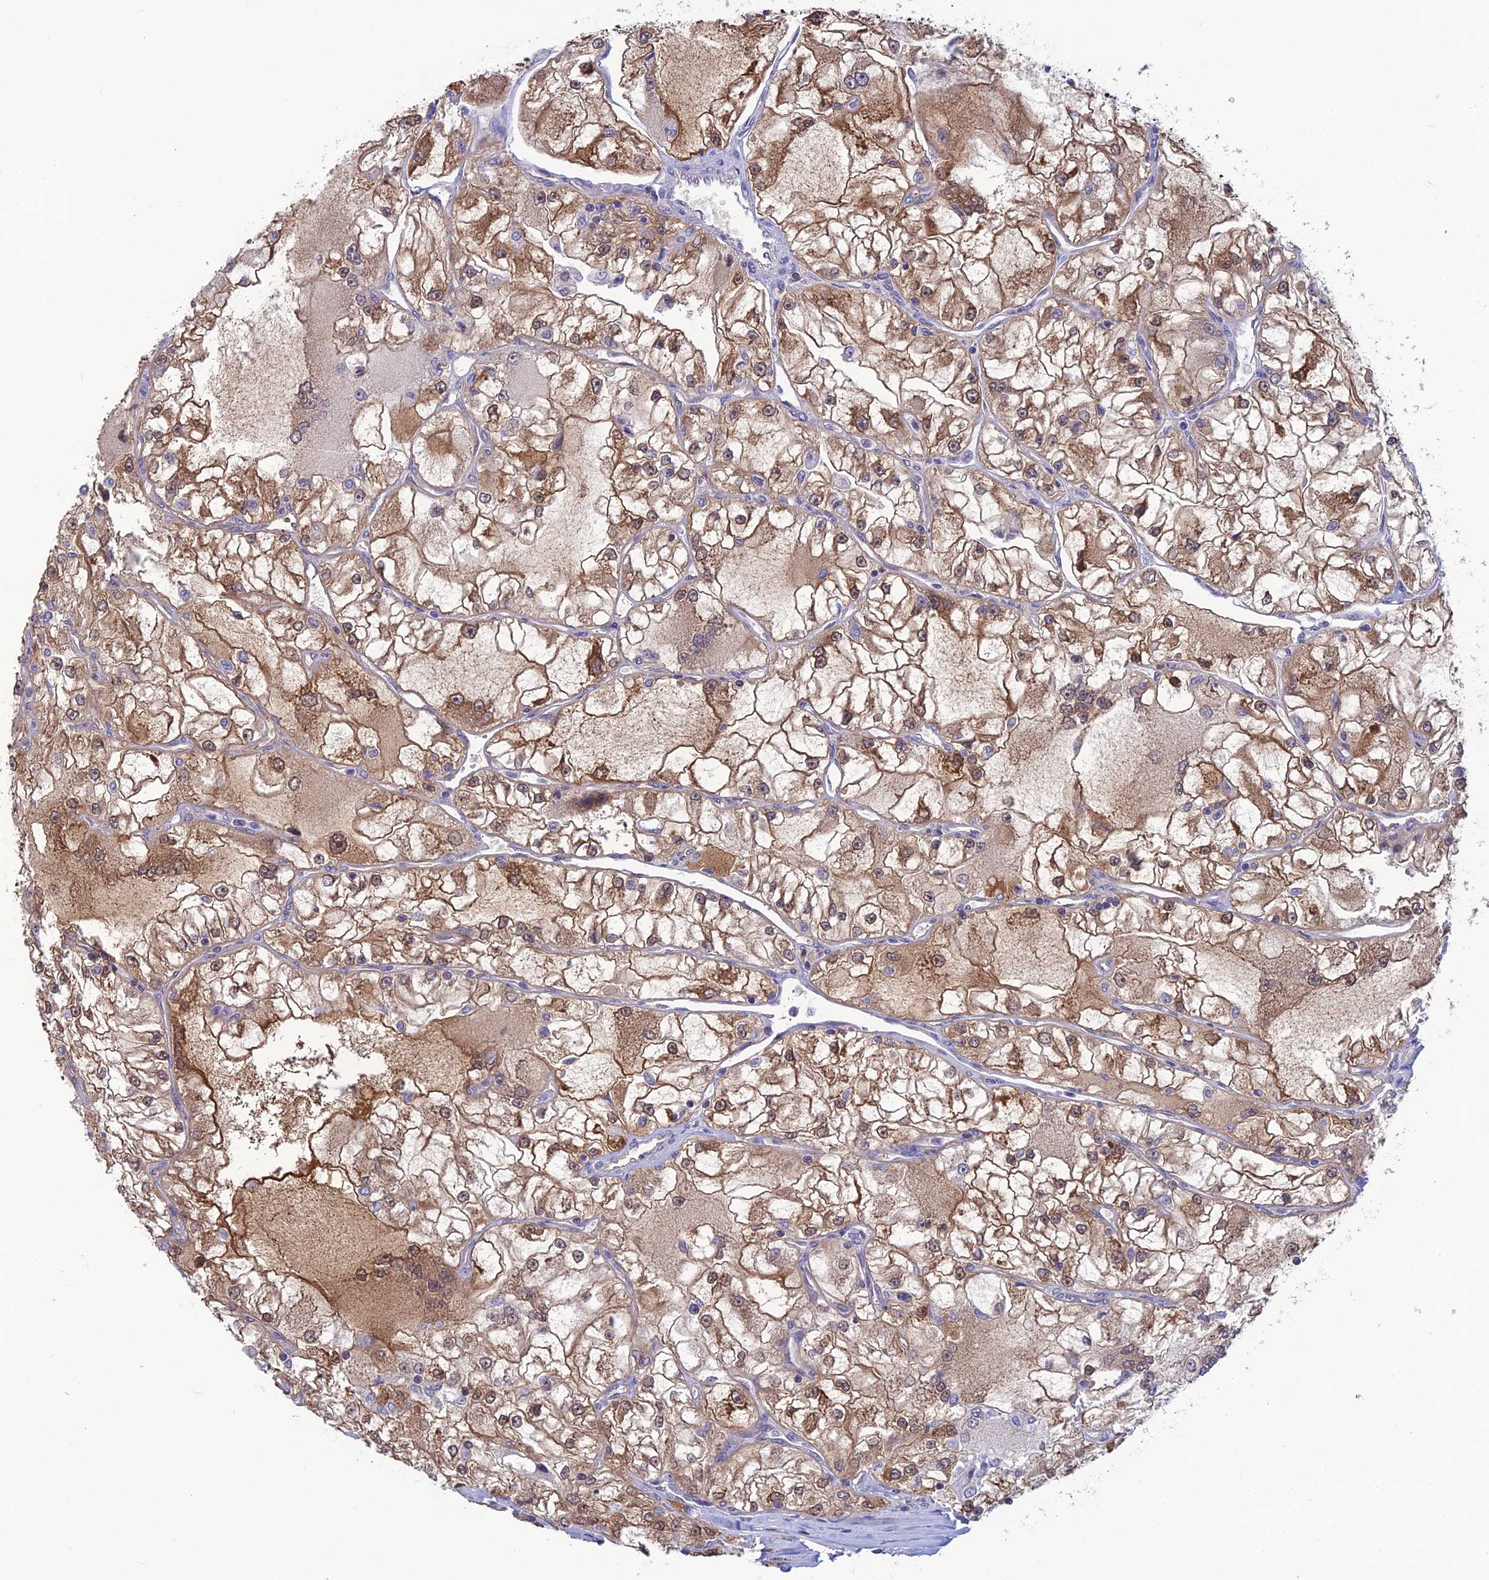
{"staining": {"intensity": "moderate", "quantity": ">75%", "location": "cytoplasmic/membranous,nuclear"}, "tissue": "renal cancer", "cell_type": "Tumor cells", "image_type": "cancer", "snomed": [{"axis": "morphology", "description": "Adenocarcinoma, NOS"}, {"axis": "topography", "description": "Kidney"}], "caption": "Adenocarcinoma (renal) stained with a protein marker displays moderate staining in tumor cells.", "gene": "HINT1", "patient": {"sex": "female", "age": 72}}